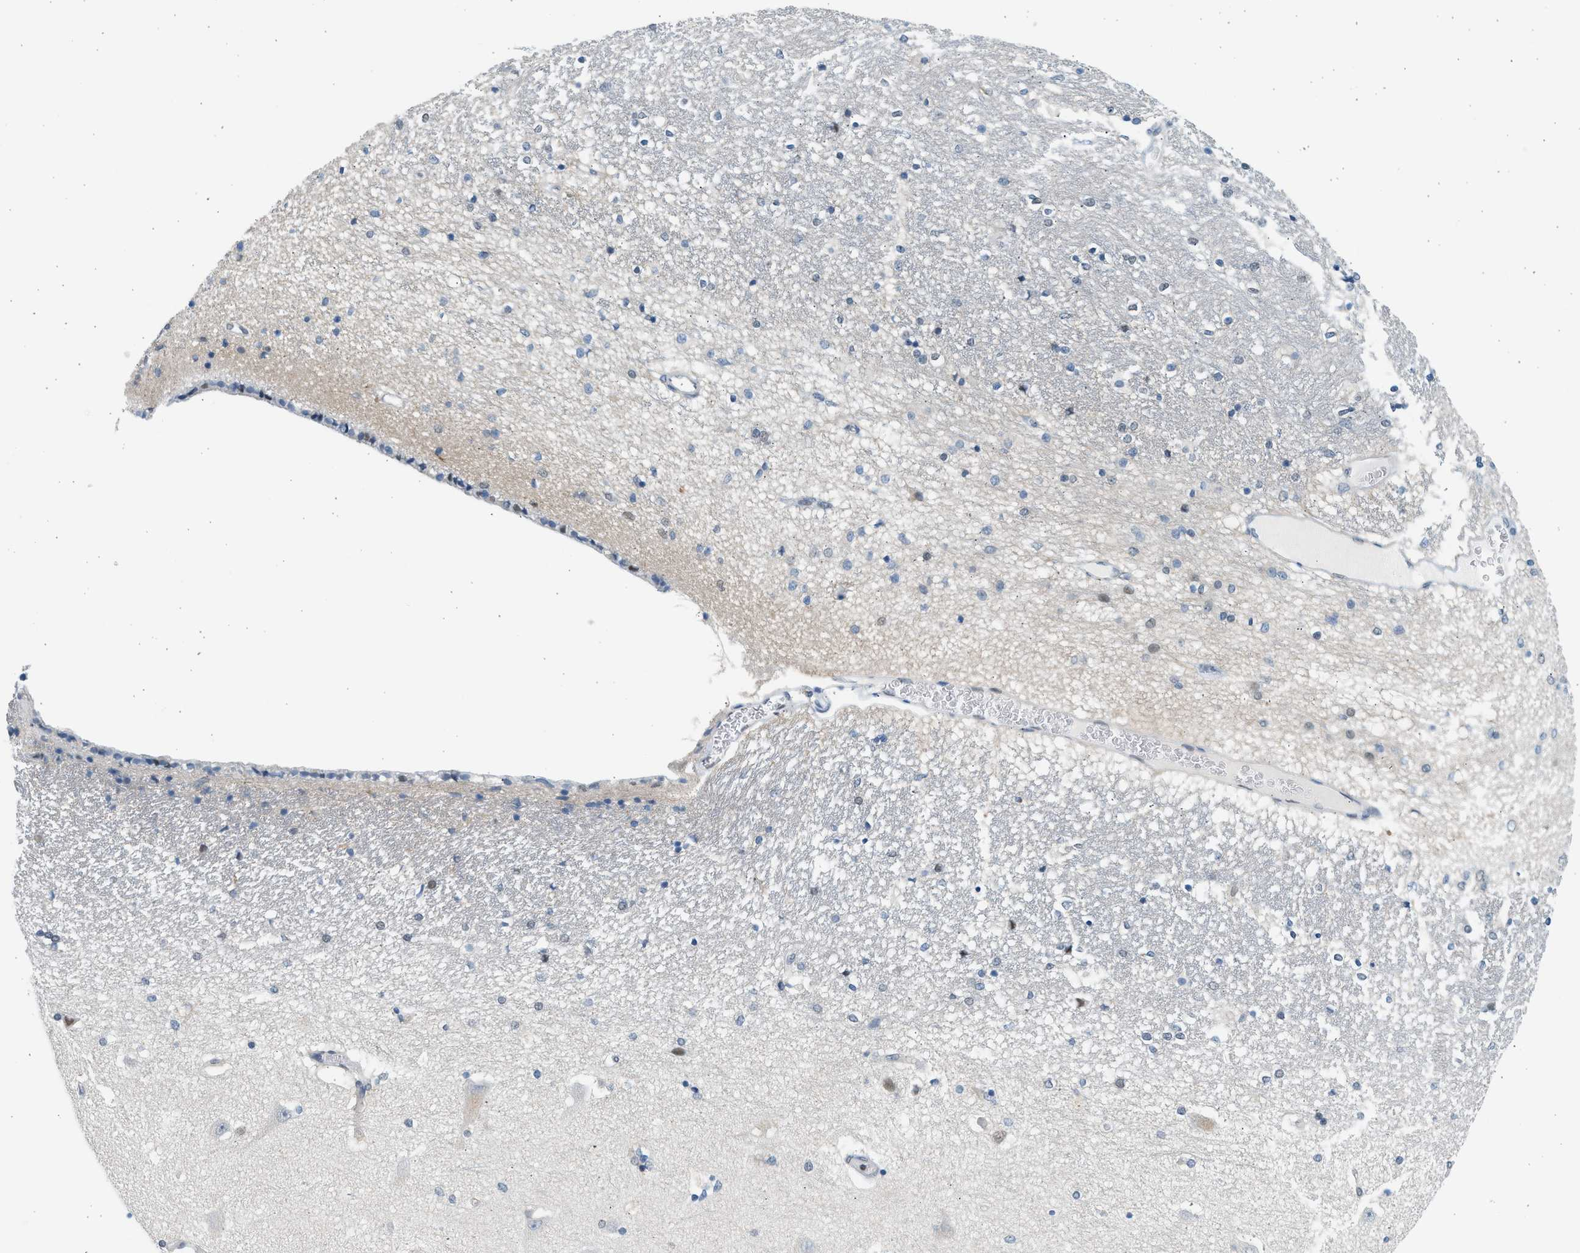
{"staining": {"intensity": "weak", "quantity": "<25%", "location": "nuclear"}, "tissue": "hippocampus", "cell_type": "Glial cells", "image_type": "normal", "snomed": [{"axis": "morphology", "description": "Normal tissue, NOS"}, {"axis": "topography", "description": "Hippocampus"}], "caption": "Micrograph shows no protein staining in glial cells of benign hippocampus.", "gene": "HIPK1", "patient": {"sex": "female", "age": 54}}